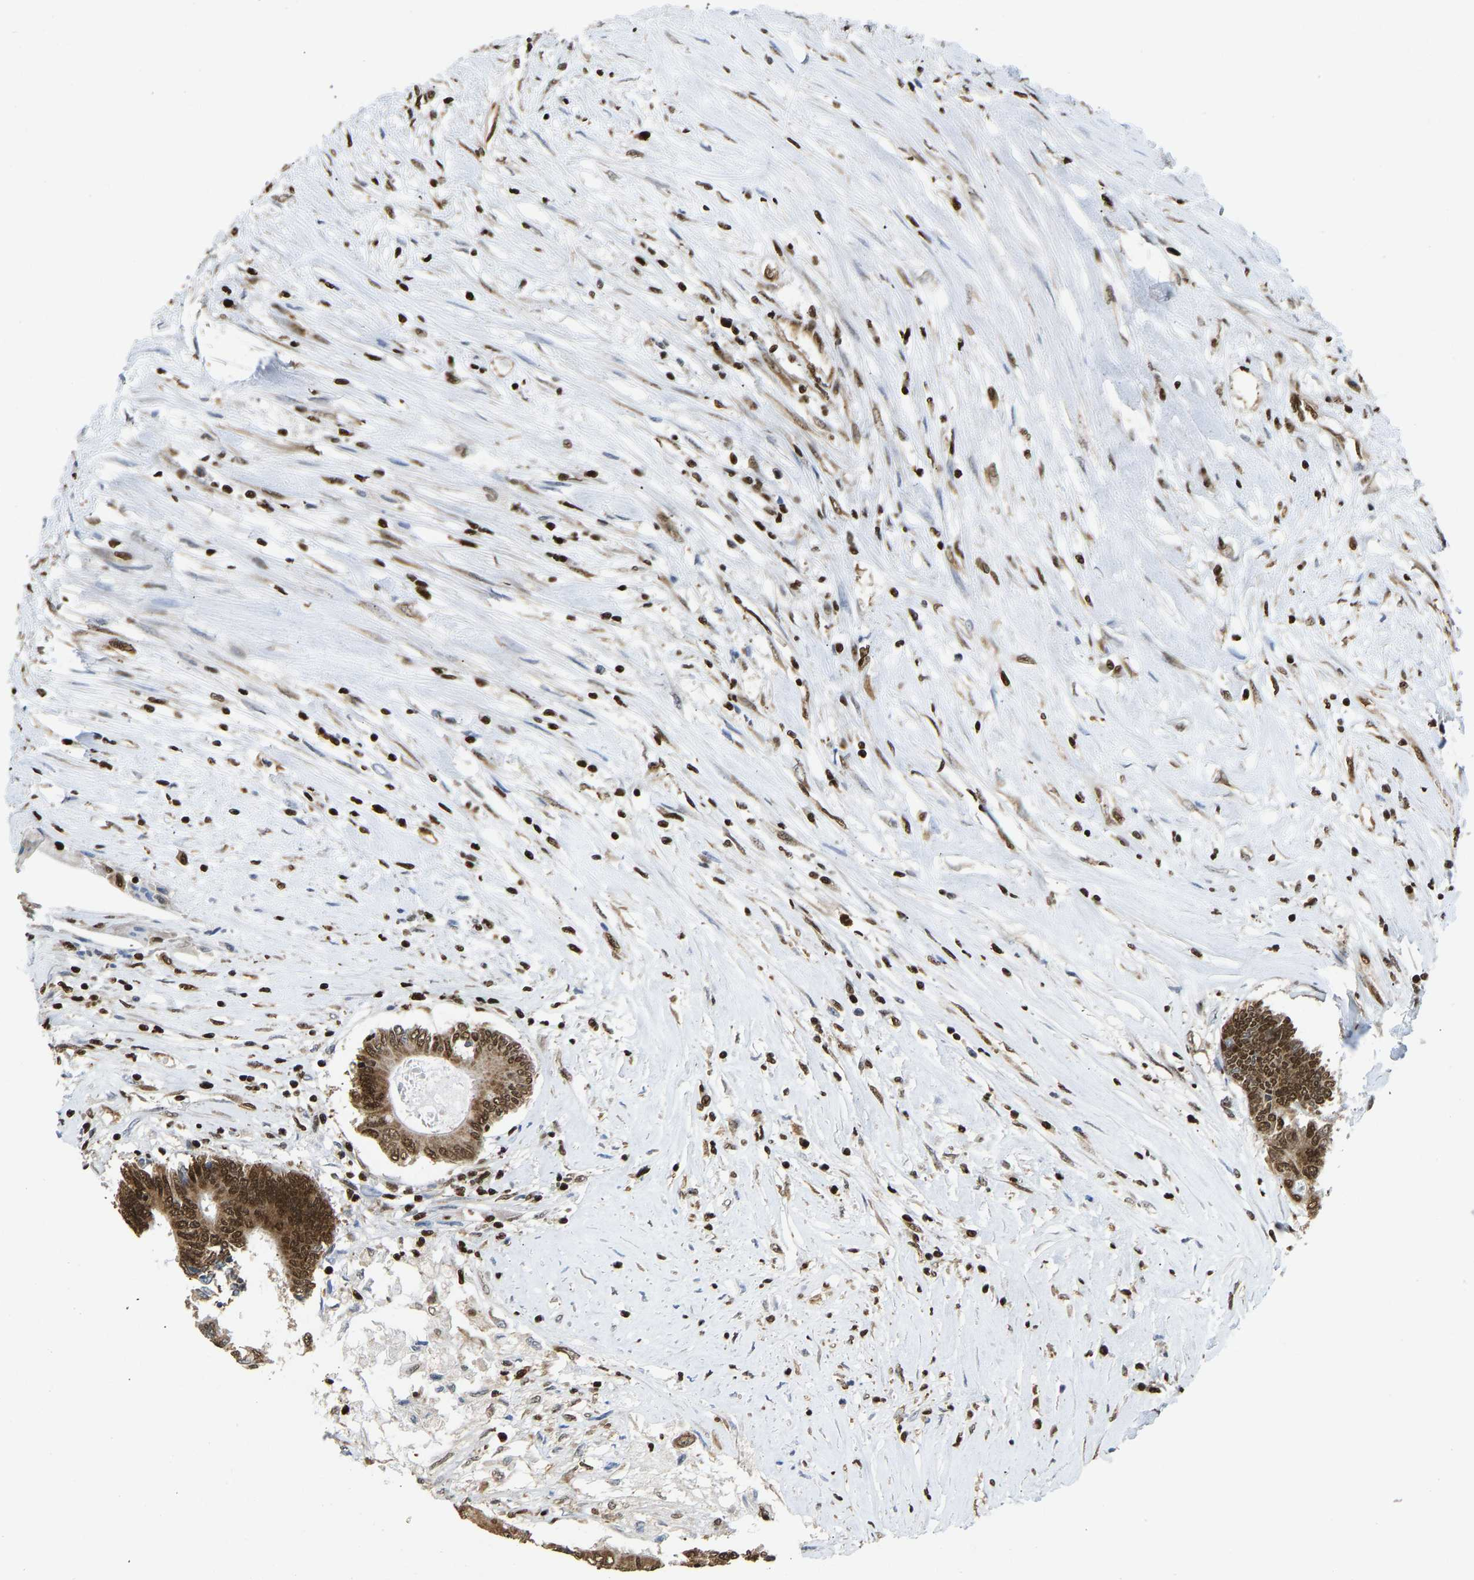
{"staining": {"intensity": "strong", "quantity": ">75%", "location": "cytoplasmic/membranous,nuclear"}, "tissue": "colorectal cancer", "cell_type": "Tumor cells", "image_type": "cancer", "snomed": [{"axis": "morphology", "description": "Adenocarcinoma, NOS"}, {"axis": "topography", "description": "Rectum"}], "caption": "The immunohistochemical stain highlights strong cytoplasmic/membranous and nuclear positivity in tumor cells of adenocarcinoma (colorectal) tissue.", "gene": "ZSCAN20", "patient": {"sex": "male", "age": 63}}